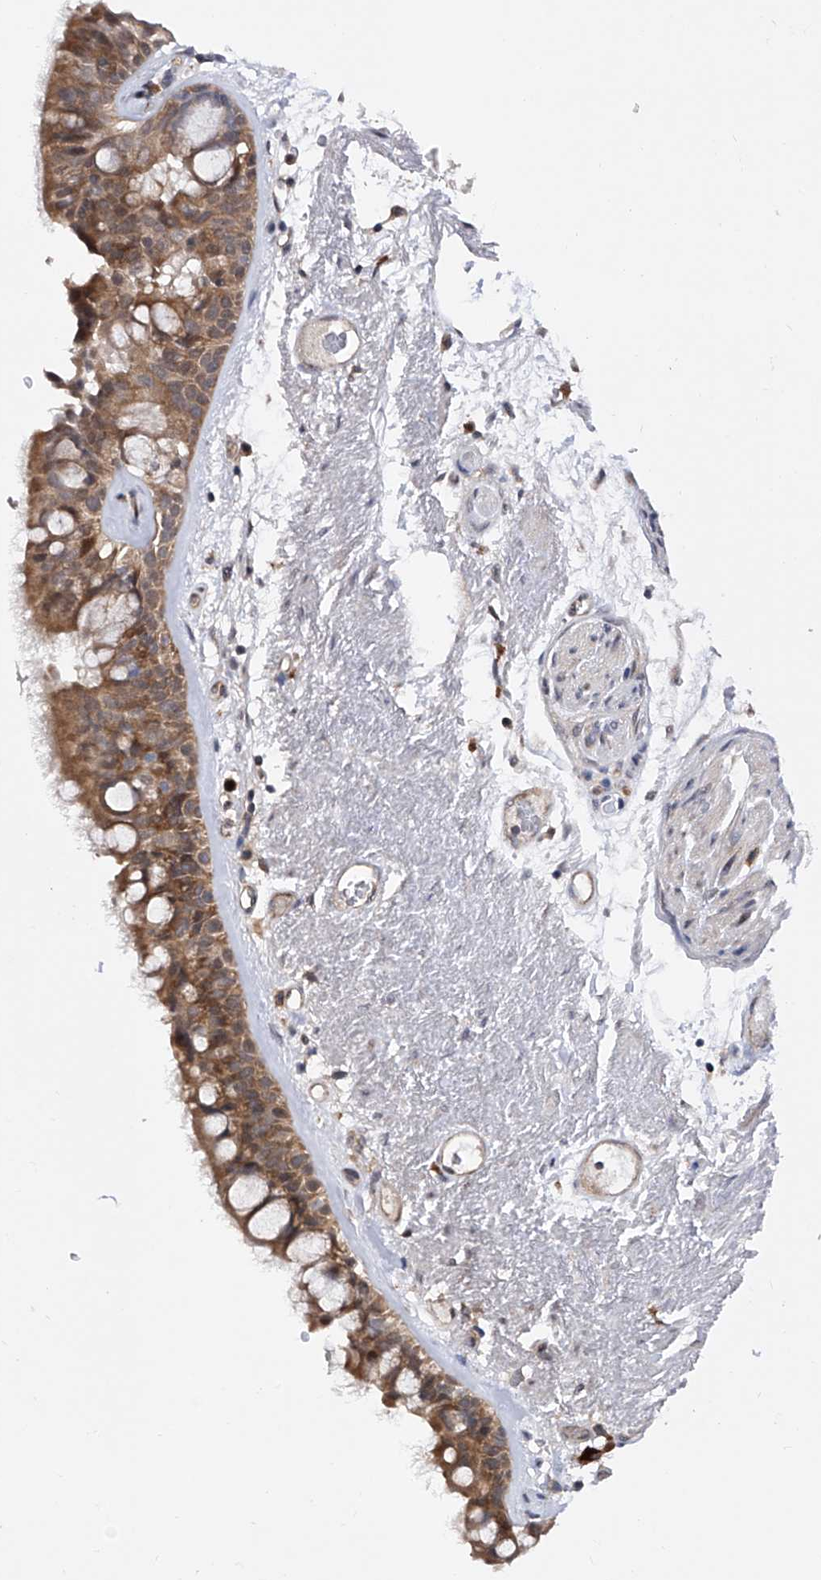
{"staining": {"intensity": "moderate", "quantity": ">75%", "location": "cytoplasmic/membranous"}, "tissue": "bronchus", "cell_type": "Respiratory epithelial cells", "image_type": "normal", "snomed": [{"axis": "morphology", "description": "Normal tissue, NOS"}, {"axis": "morphology", "description": "Squamous cell carcinoma, NOS"}, {"axis": "topography", "description": "Lymph node"}, {"axis": "topography", "description": "Bronchus"}, {"axis": "topography", "description": "Lung"}], "caption": "The immunohistochemical stain highlights moderate cytoplasmic/membranous positivity in respiratory epithelial cells of benign bronchus.", "gene": "USP45", "patient": {"sex": "male", "age": 66}}